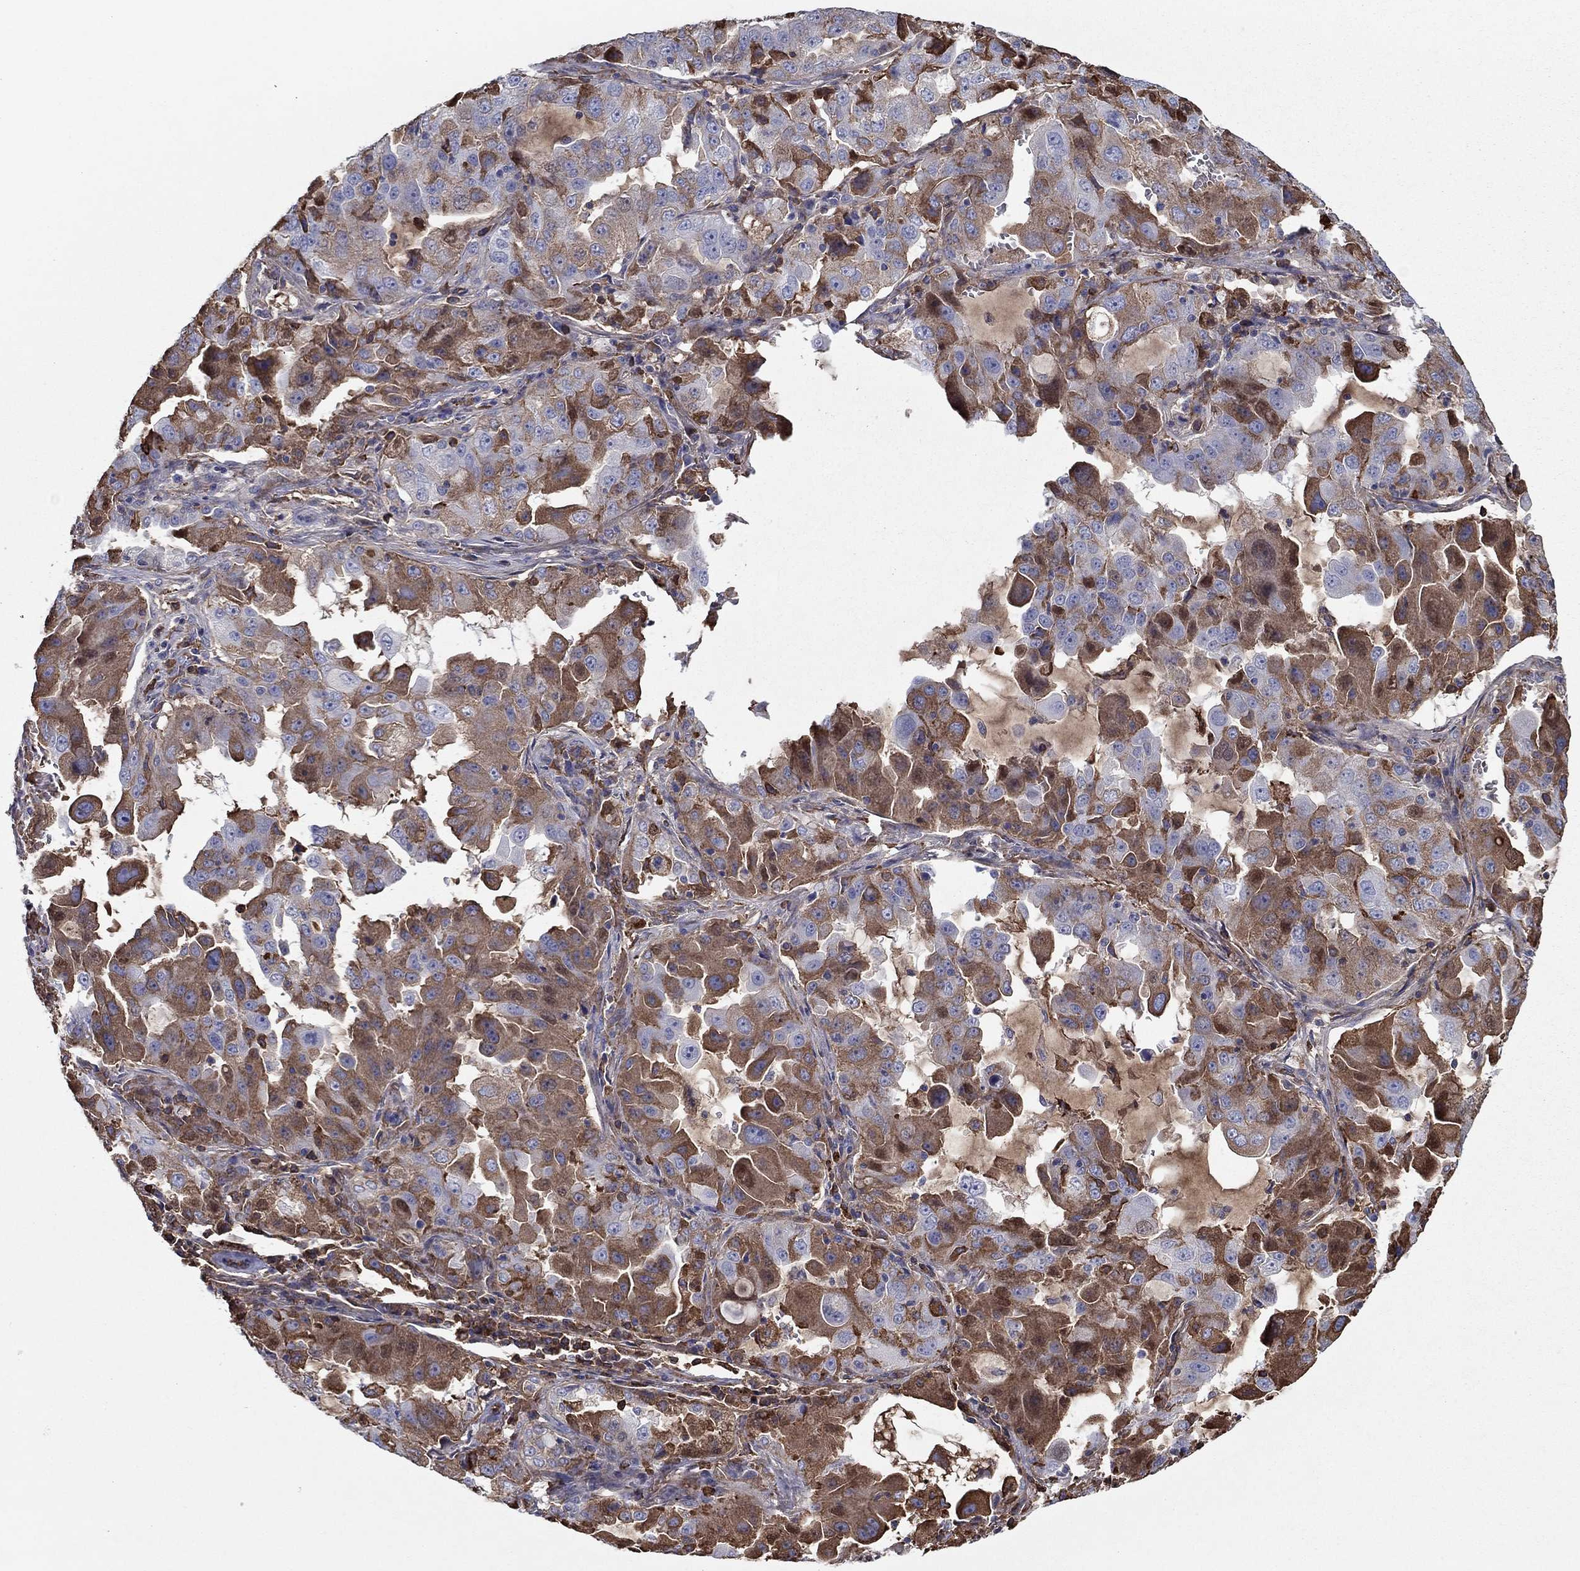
{"staining": {"intensity": "moderate", "quantity": "25%-75%", "location": "cytoplasmic/membranous"}, "tissue": "lung cancer", "cell_type": "Tumor cells", "image_type": "cancer", "snomed": [{"axis": "morphology", "description": "Adenocarcinoma, NOS"}, {"axis": "topography", "description": "Lung"}], "caption": "DAB immunohistochemical staining of lung adenocarcinoma demonstrates moderate cytoplasmic/membranous protein expression in about 25%-75% of tumor cells.", "gene": "HPX", "patient": {"sex": "female", "age": 61}}